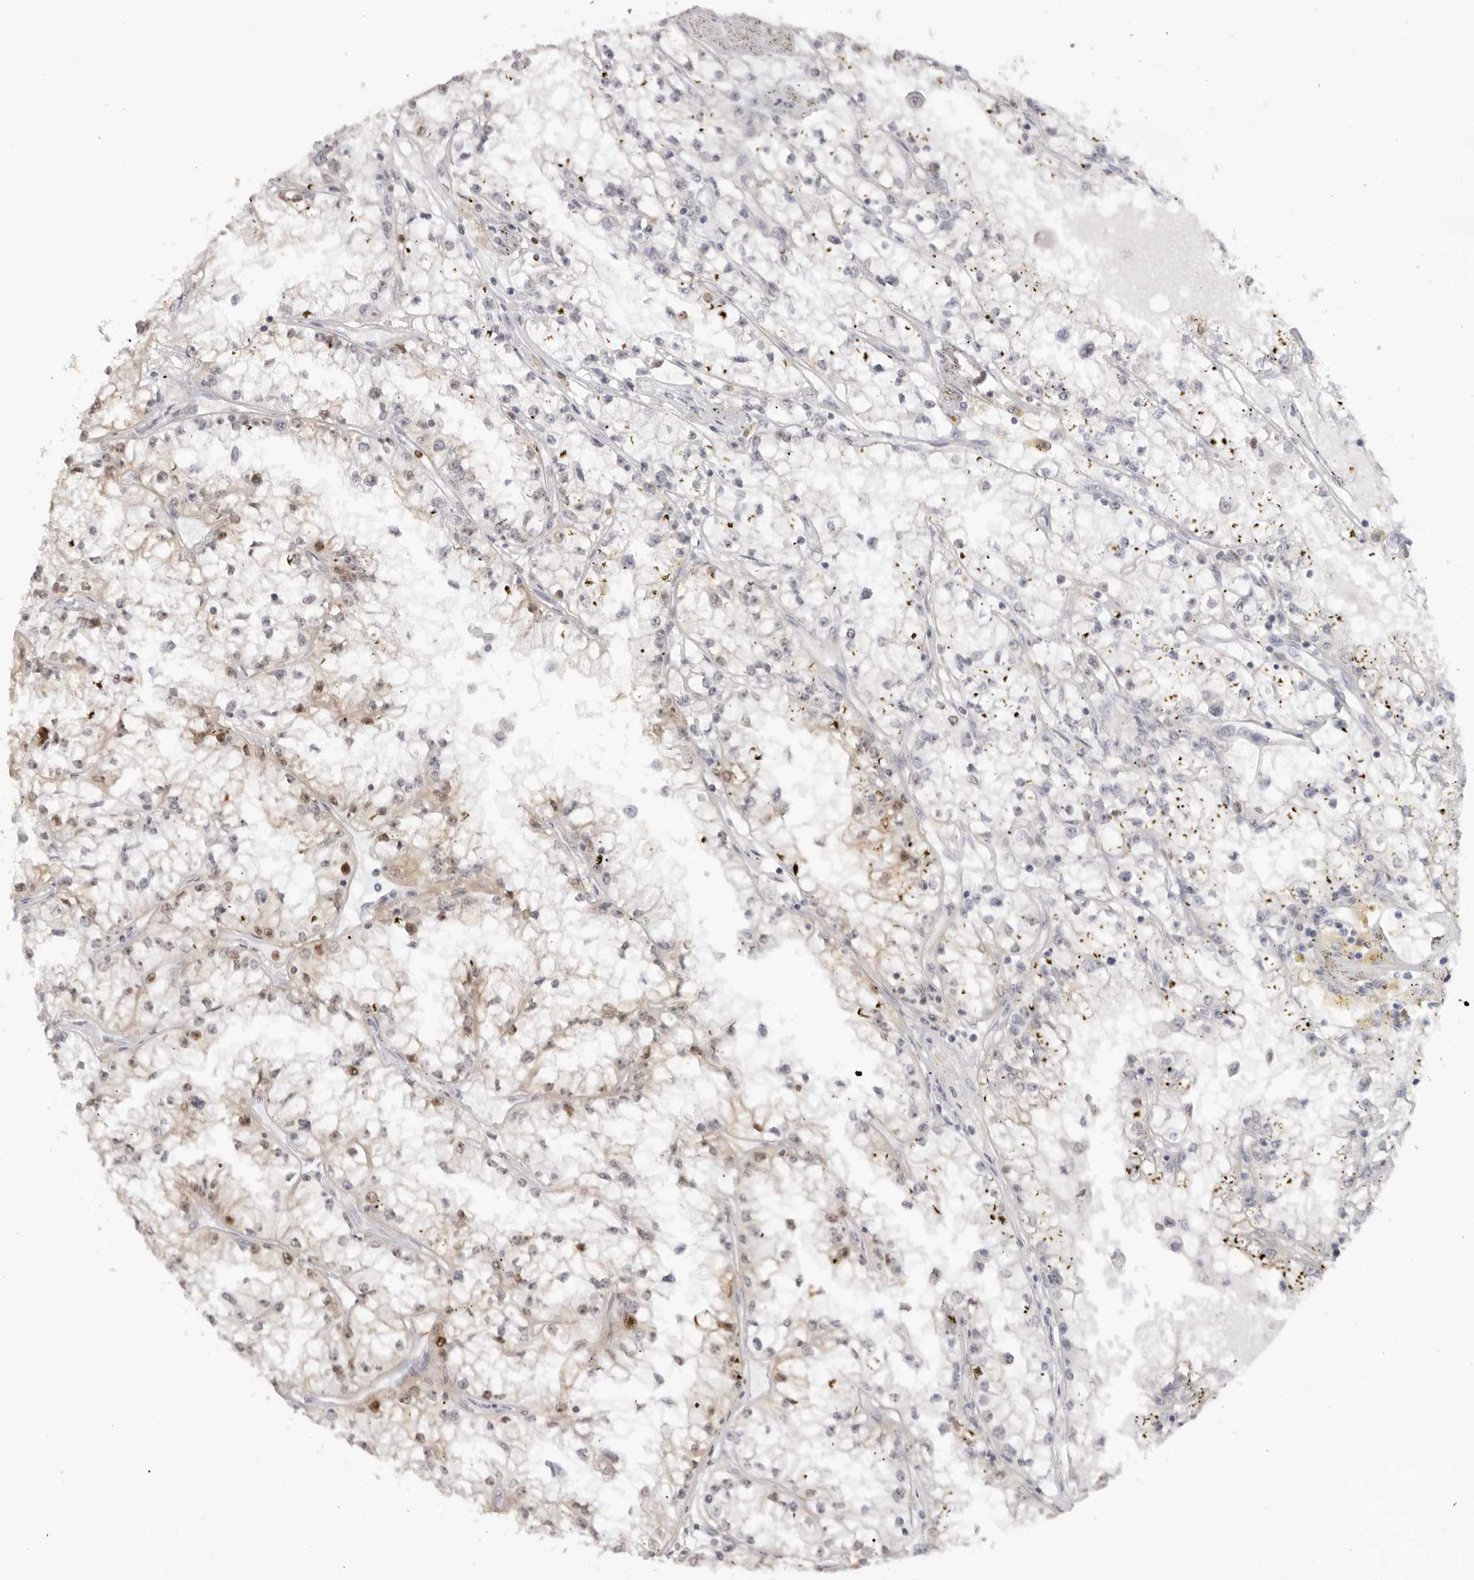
{"staining": {"intensity": "negative", "quantity": "none", "location": "none"}, "tissue": "renal cancer", "cell_type": "Tumor cells", "image_type": "cancer", "snomed": [{"axis": "morphology", "description": "Adenocarcinoma, NOS"}, {"axis": "topography", "description": "Kidney"}], "caption": "This is an immunohistochemistry (IHC) image of renal cancer (adenocarcinoma). There is no expression in tumor cells.", "gene": "RNF146", "patient": {"sex": "male", "age": 56}}